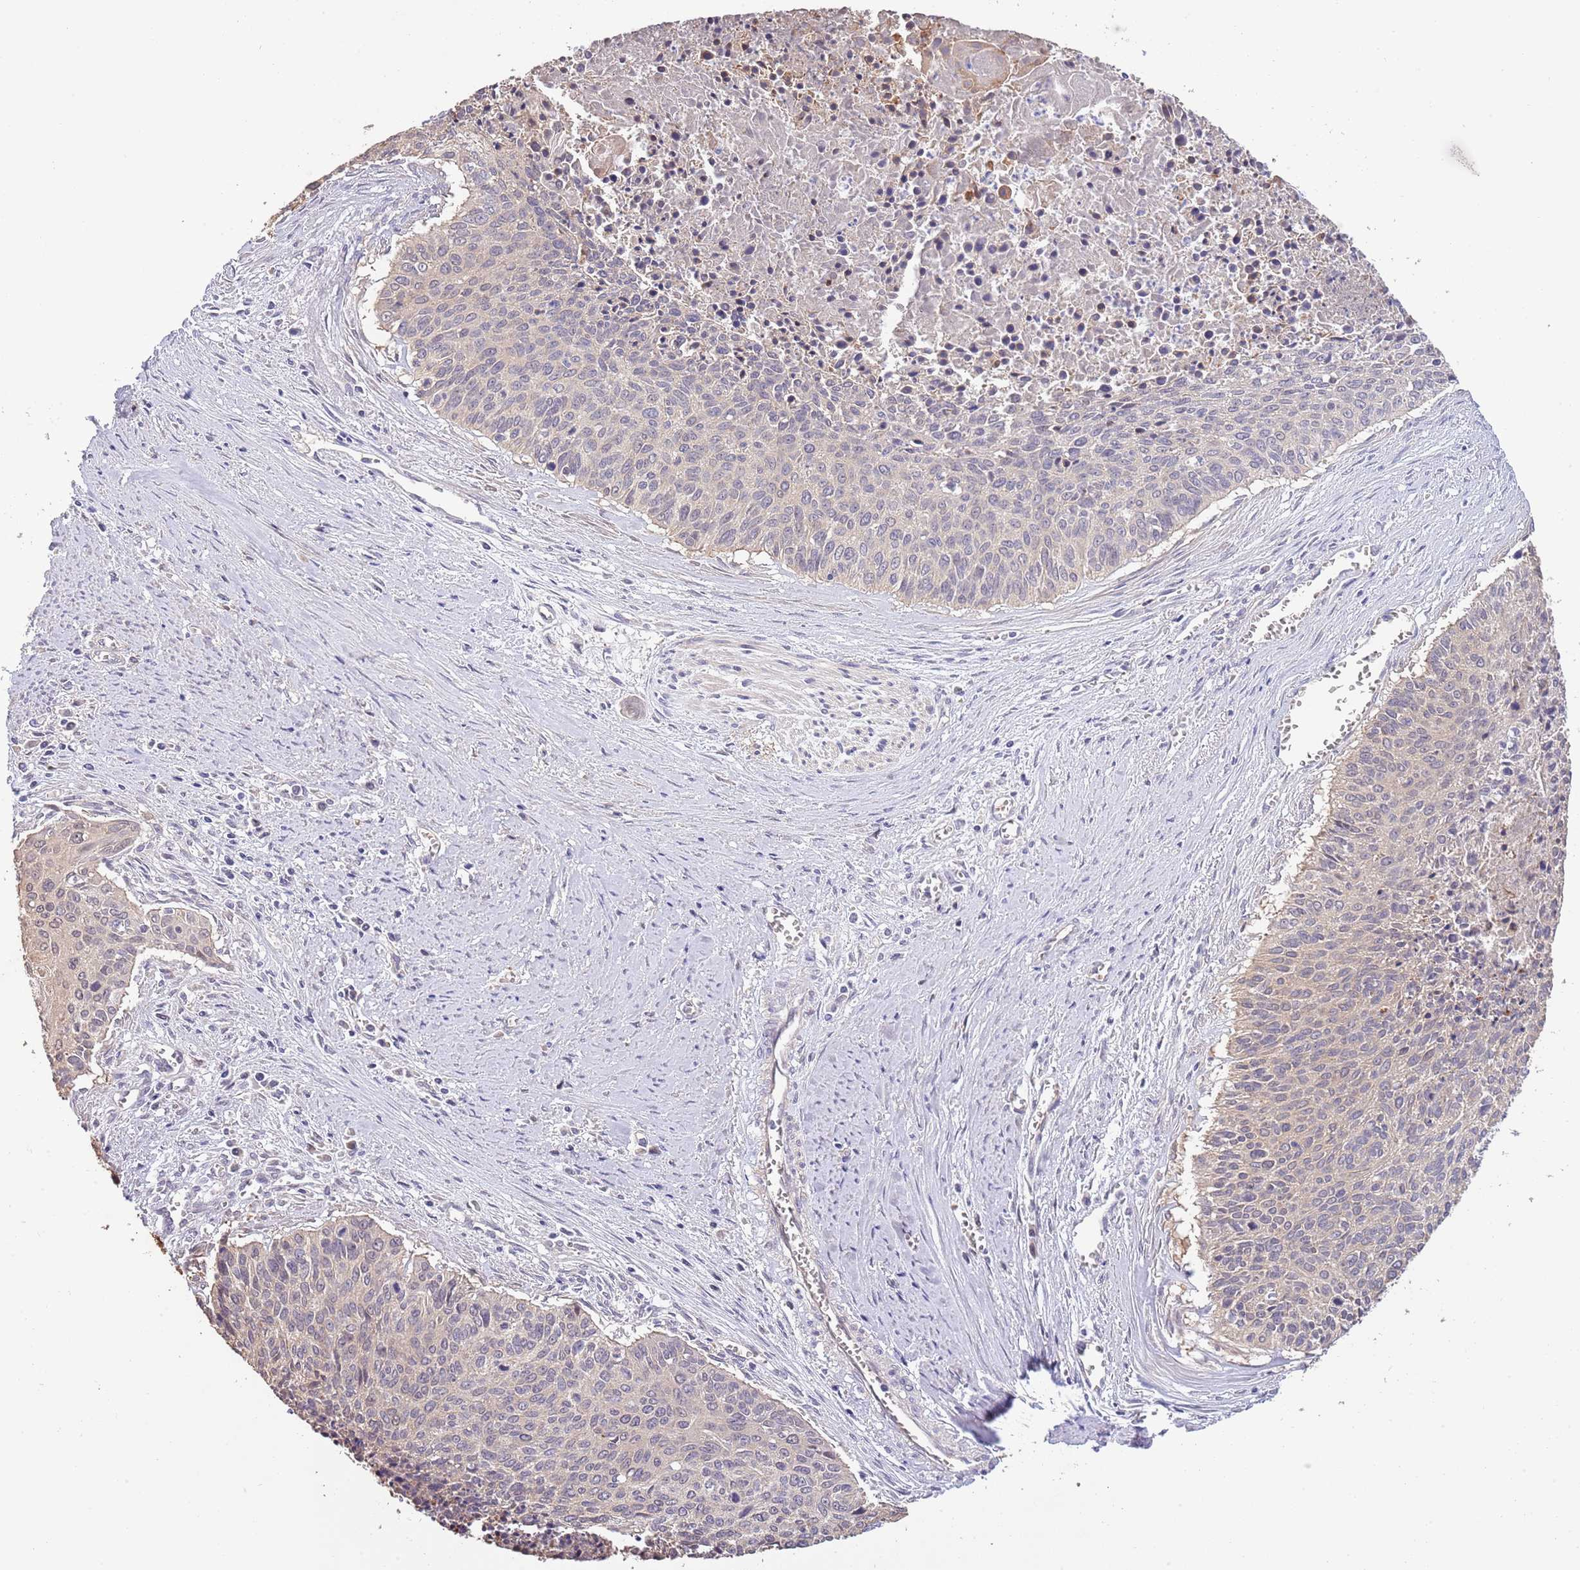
{"staining": {"intensity": "weak", "quantity": ">75%", "location": "cytoplasmic/membranous"}, "tissue": "cervical cancer", "cell_type": "Tumor cells", "image_type": "cancer", "snomed": [{"axis": "morphology", "description": "Squamous cell carcinoma, NOS"}, {"axis": "topography", "description": "Cervix"}], "caption": "Immunohistochemical staining of cervical cancer (squamous cell carcinoma) reveals weak cytoplasmic/membranous protein positivity in approximately >75% of tumor cells.", "gene": "LIPJ", "patient": {"sex": "female", "age": 55}}